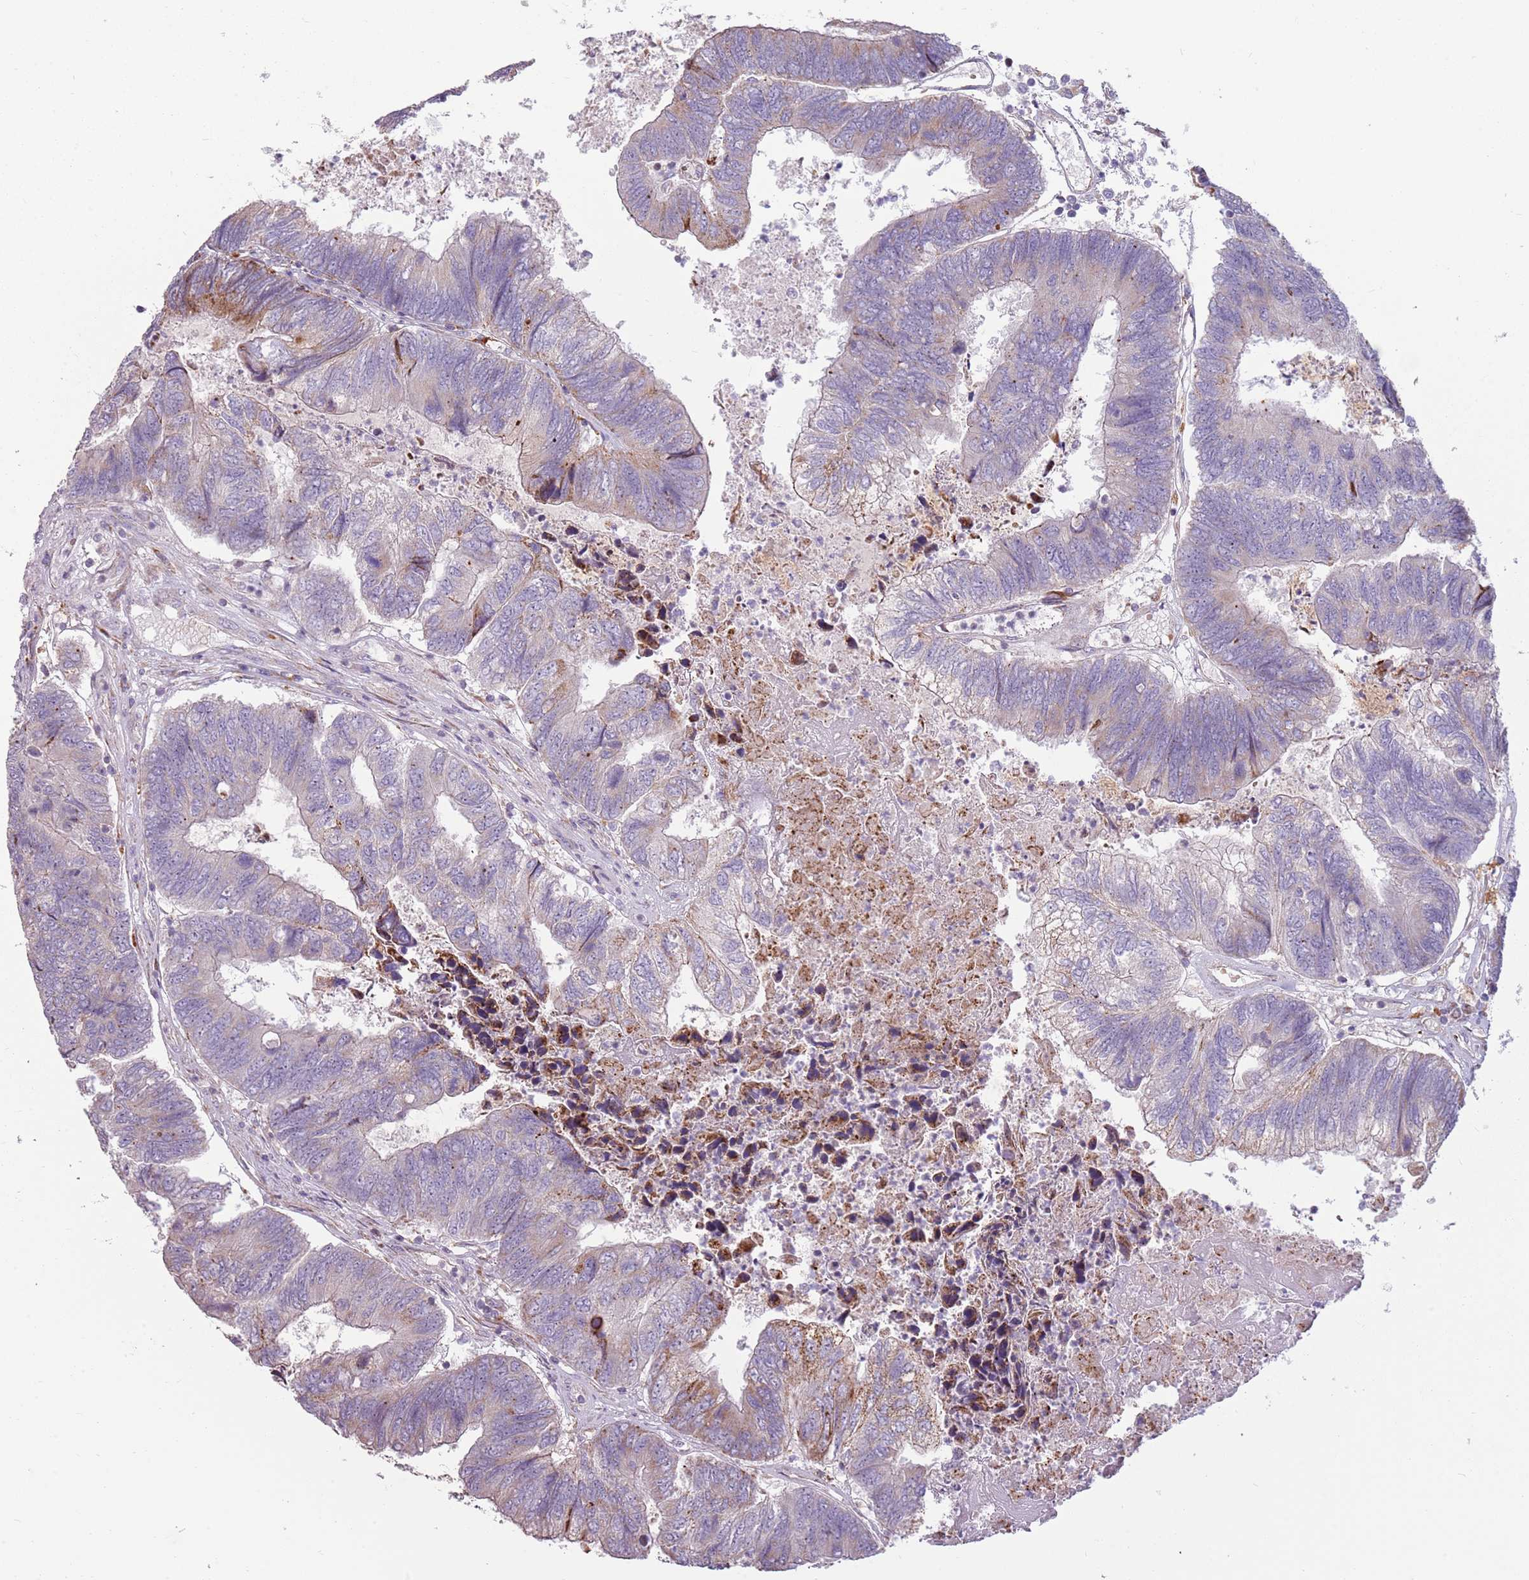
{"staining": {"intensity": "moderate", "quantity": "<25%", "location": "cytoplasmic/membranous"}, "tissue": "colorectal cancer", "cell_type": "Tumor cells", "image_type": "cancer", "snomed": [{"axis": "morphology", "description": "Adenocarcinoma, NOS"}, {"axis": "topography", "description": "Colon"}], "caption": "Colorectal cancer stained for a protein (brown) displays moderate cytoplasmic/membranous positive staining in about <25% of tumor cells.", "gene": "ZNF530", "patient": {"sex": "female", "age": 67}}